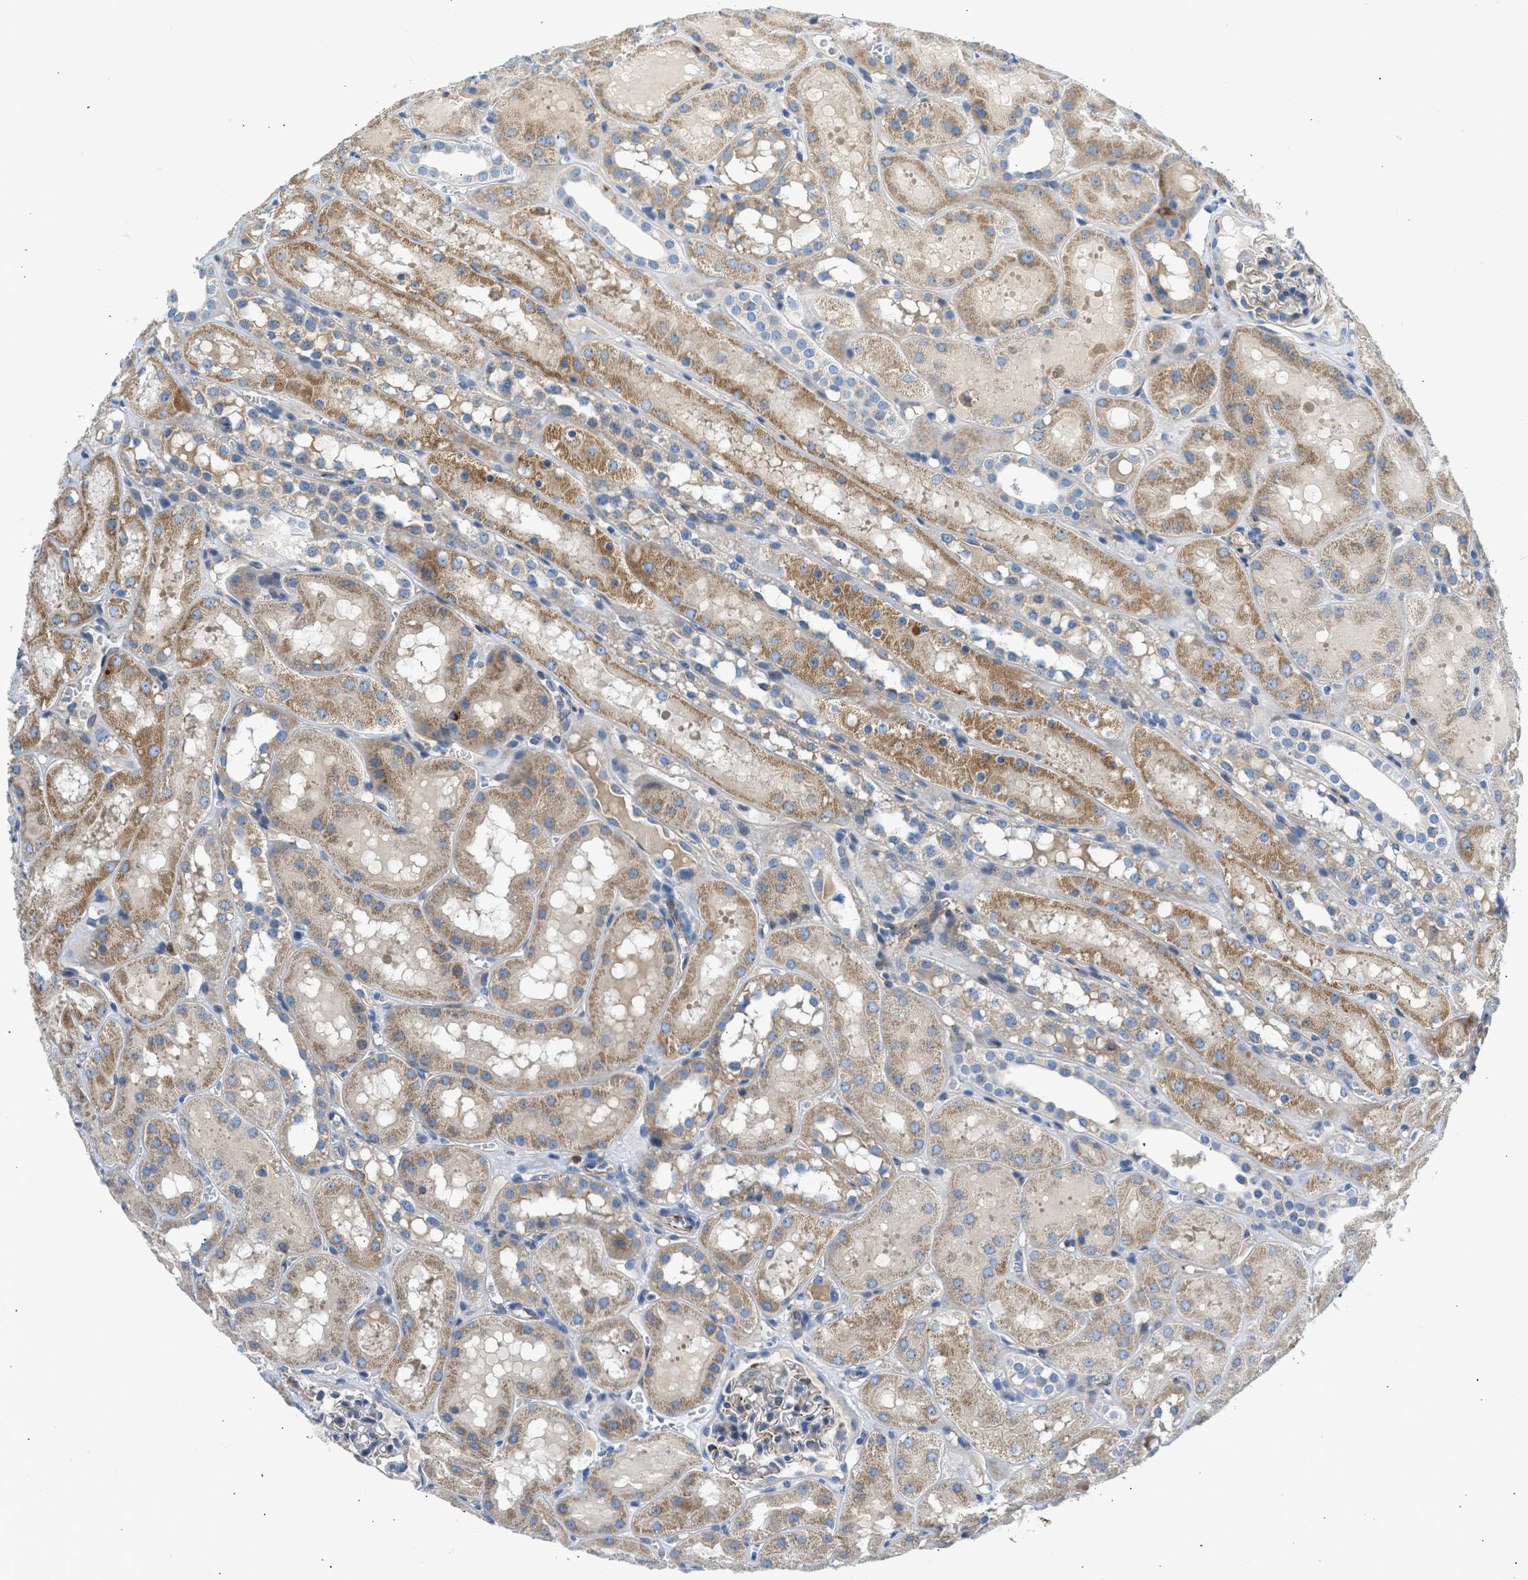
{"staining": {"intensity": "weak", "quantity": "<25%", "location": "cytoplasmic/membranous"}, "tissue": "kidney", "cell_type": "Cells in glomeruli", "image_type": "normal", "snomed": [{"axis": "morphology", "description": "Normal tissue, NOS"}, {"axis": "topography", "description": "Kidney"}, {"axis": "topography", "description": "Urinary bladder"}], "caption": "IHC histopathology image of normal human kidney stained for a protein (brown), which exhibits no staining in cells in glomeruli.", "gene": "ULK4", "patient": {"sex": "male", "age": 16}}